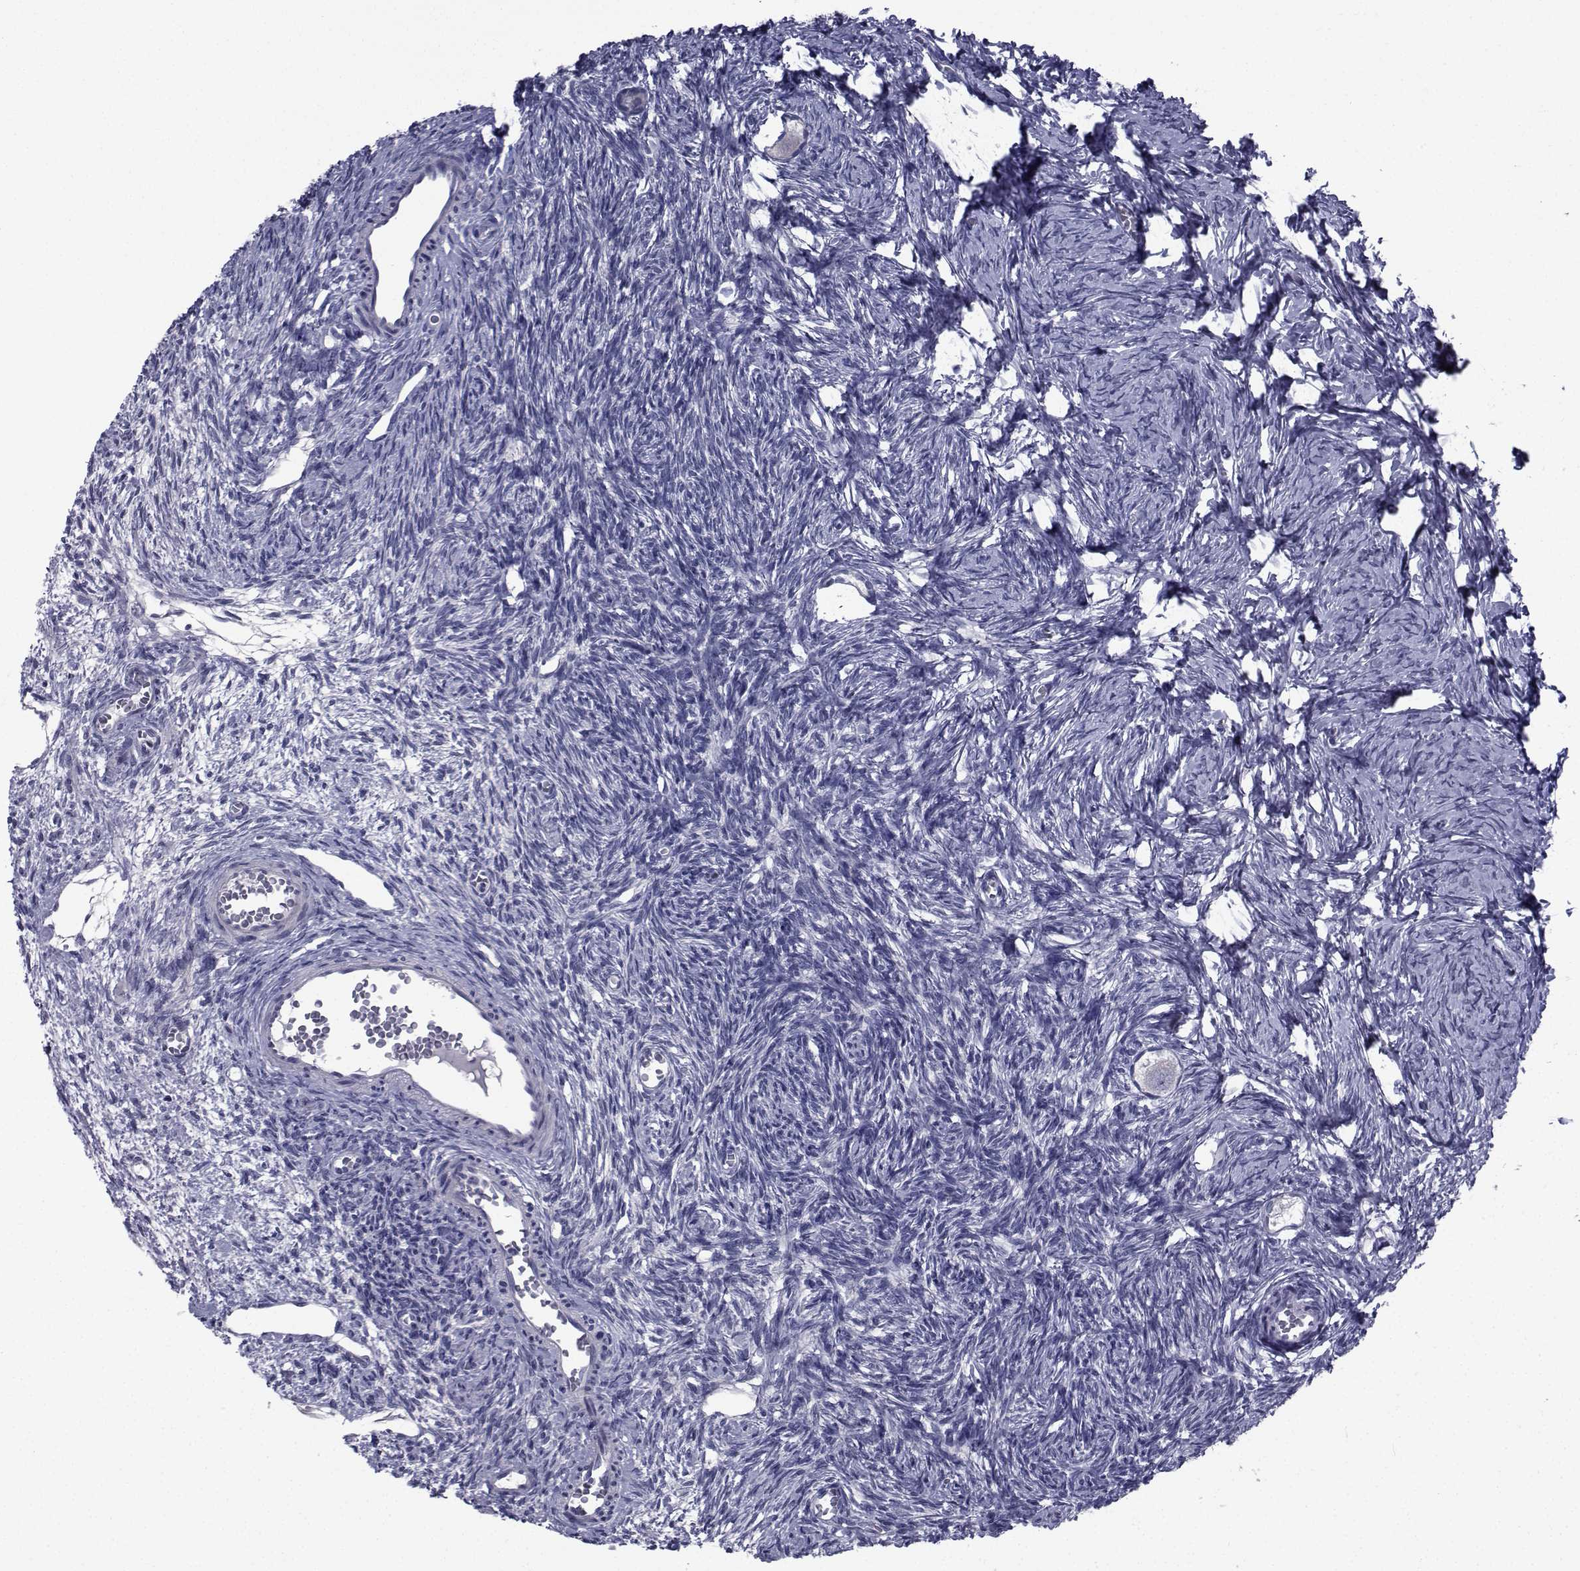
{"staining": {"intensity": "negative", "quantity": "none", "location": "none"}, "tissue": "ovary", "cell_type": "Follicle cells", "image_type": "normal", "snomed": [{"axis": "morphology", "description": "Normal tissue, NOS"}, {"axis": "topography", "description": "Ovary"}], "caption": "Follicle cells show no significant positivity in unremarkable ovary. Brightfield microscopy of IHC stained with DAB (brown) and hematoxylin (blue), captured at high magnification.", "gene": "CHRNA1", "patient": {"sex": "female", "age": 27}}